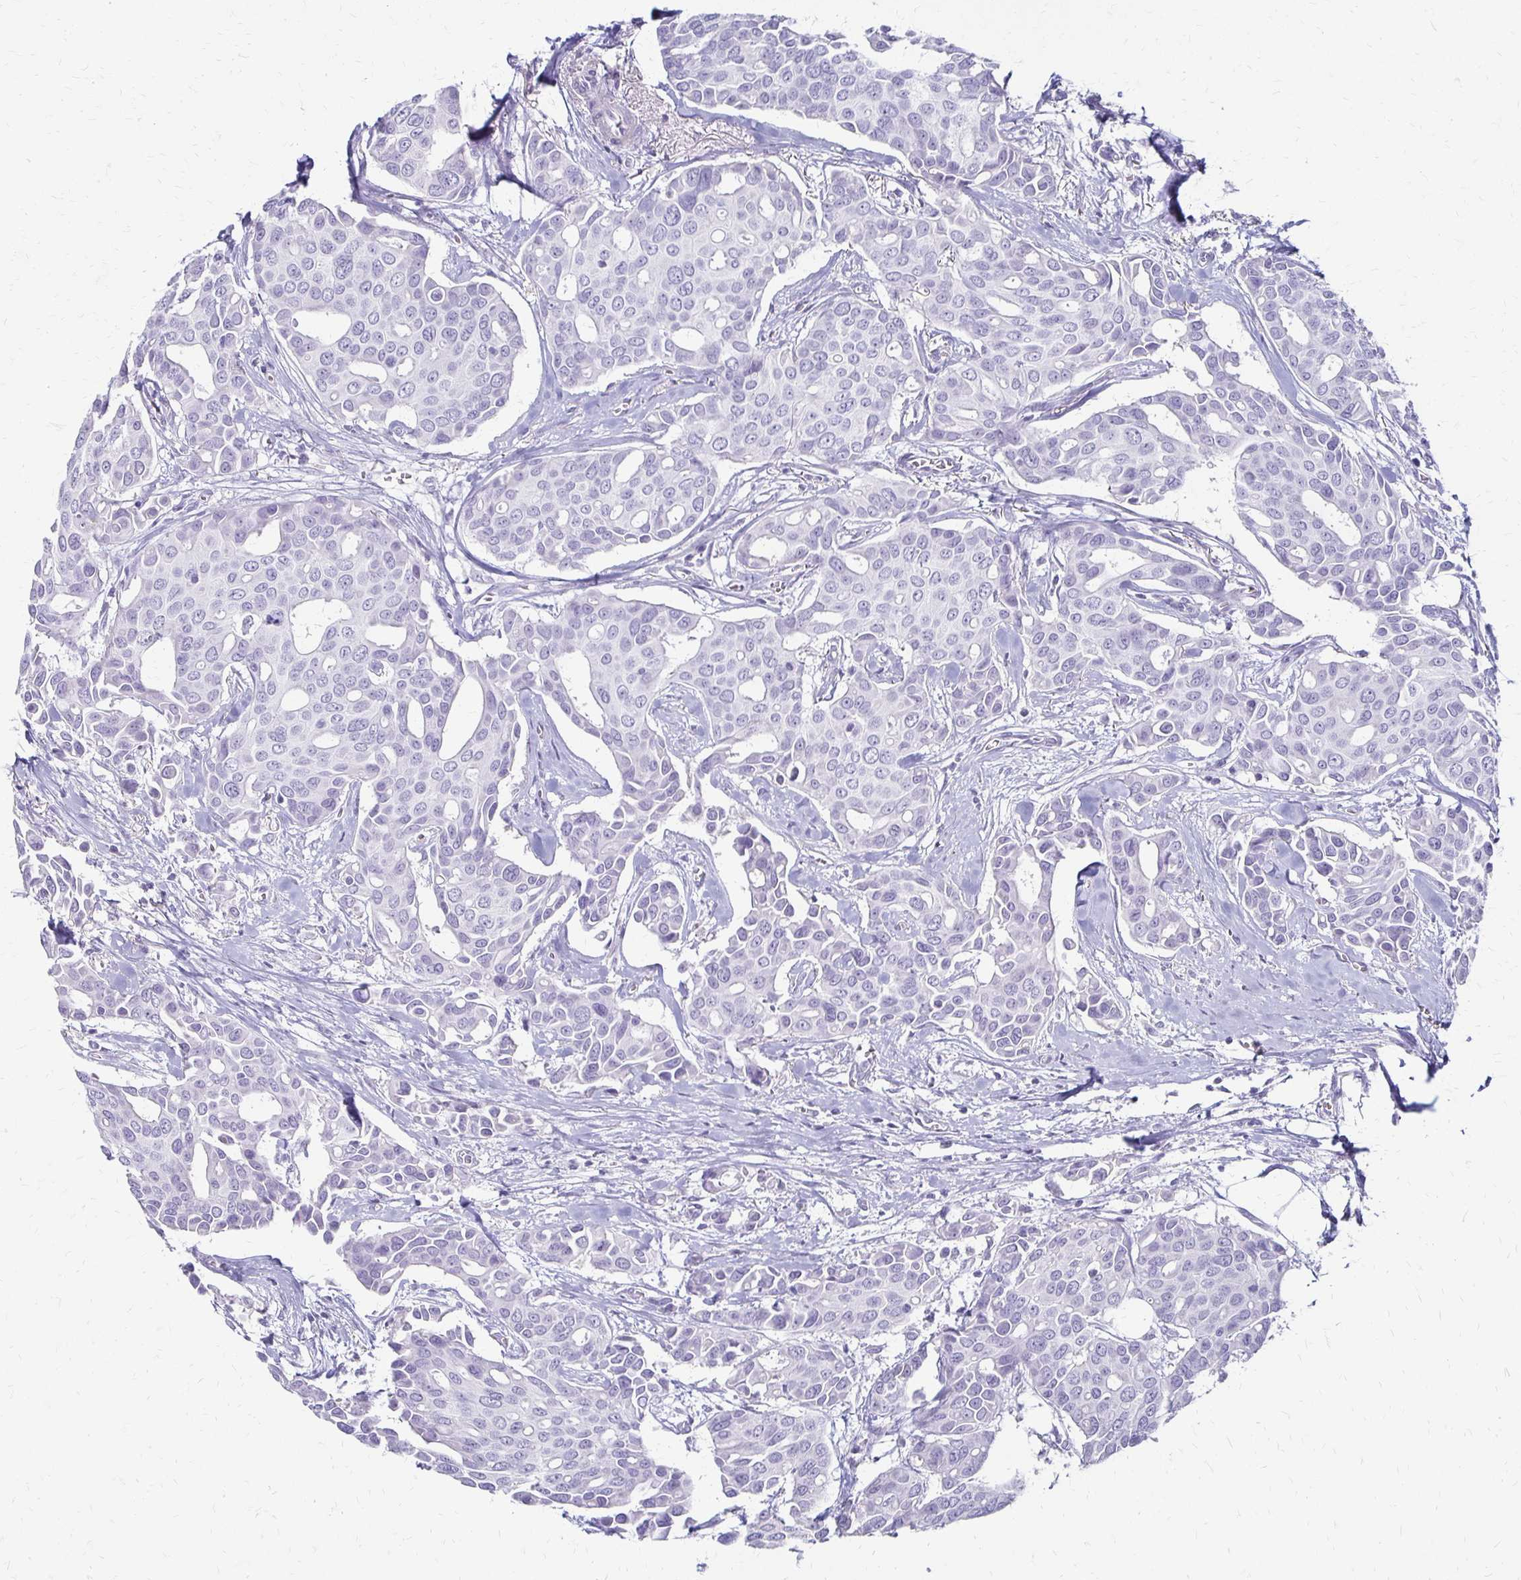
{"staining": {"intensity": "negative", "quantity": "none", "location": "none"}, "tissue": "breast cancer", "cell_type": "Tumor cells", "image_type": "cancer", "snomed": [{"axis": "morphology", "description": "Duct carcinoma"}, {"axis": "topography", "description": "Breast"}], "caption": "Immunohistochemical staining of breast invasive ductal carcinoma exhibits no significant positivity in tumor cells.", "gene": "IVL", "patient": {"sex": "female", "age": 54}}